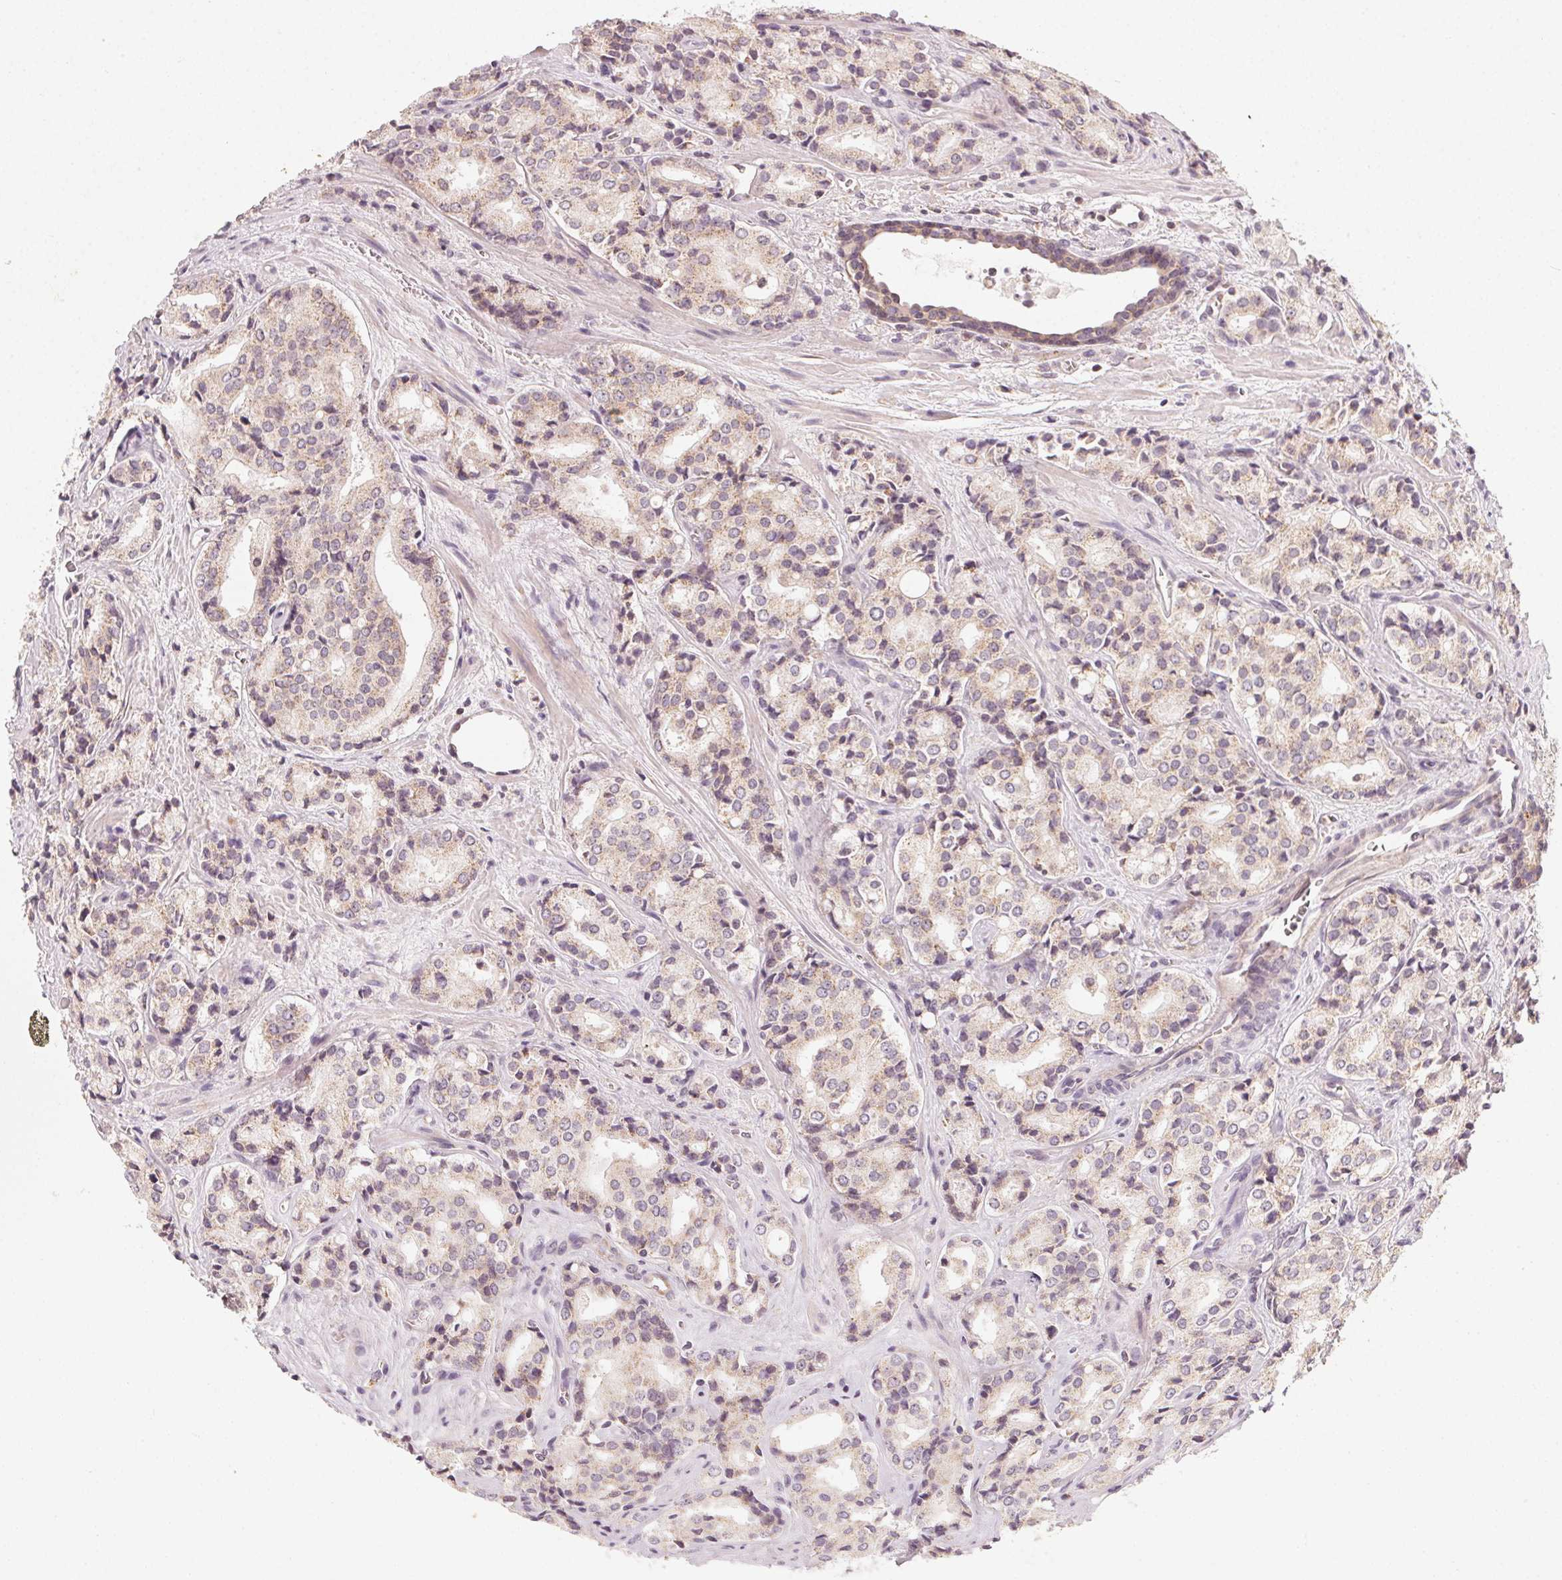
{"staining": {"intensity": "weak", "quantity": "<25%", "location": "cytoplasmic/membranous"}, "tissue": "prostate cancer", "cell_type": "Tumor cells", "image_type": "cancer", "snomed": [{"axis": "morphology", "description": "Adenocarcinoma, Low grade"}, {"axis": "topography", "description": "Prostate"}], "caption": "This is a photomicrograph of IHC staining of prostate cancer (low-grade adenocarcinoma), which shows no expression in tumor cells. (DAB (3,3'-diaminobenzidine) immunohistochemistry, high magnification).", "gene": "NCOA4", "patient": {"sex": "male", "age": 56}}